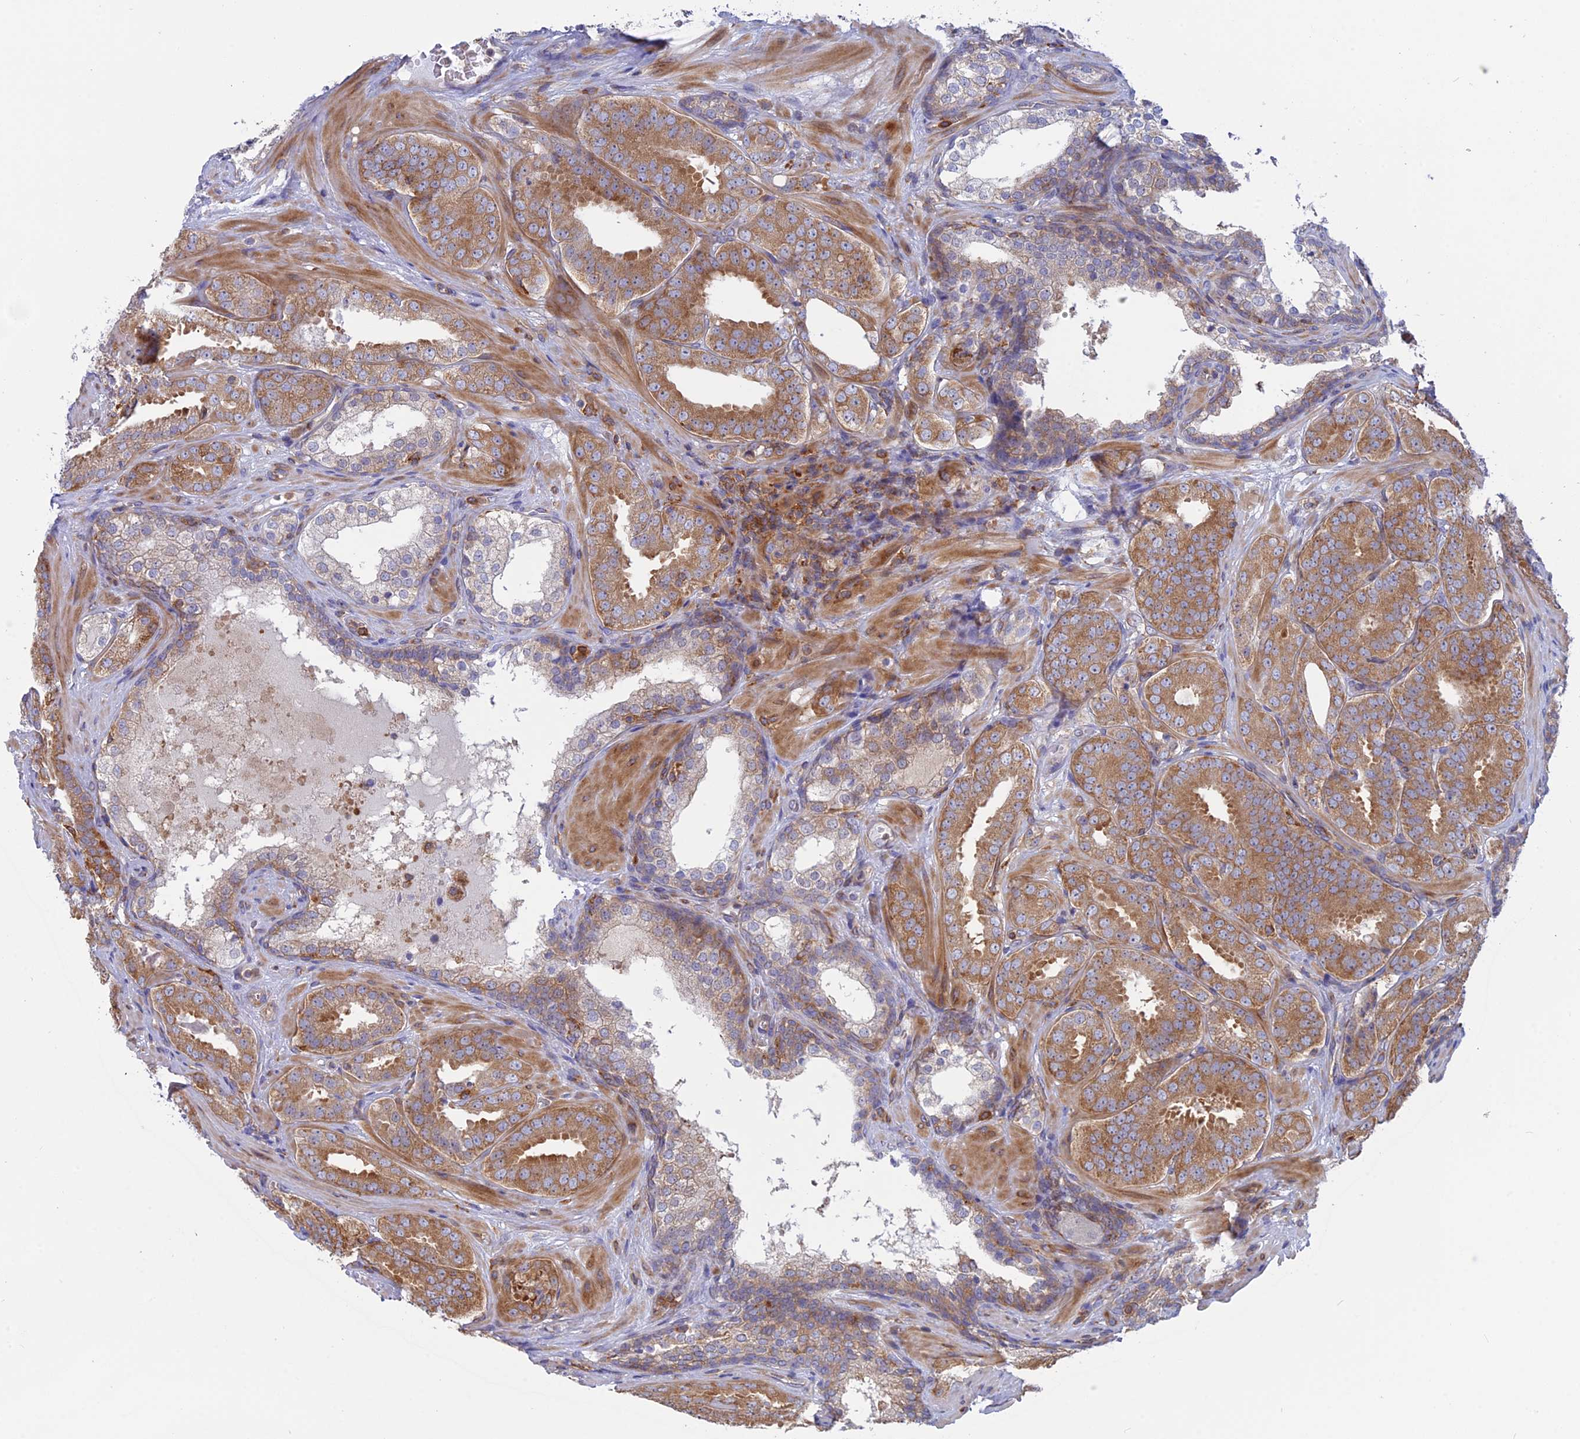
{"staining": {"intensity": "moderate", "quantity": ">75%", "location": "cytoplasmic/membranous"}, "tissue": "prostate cancer", "cell_type": "Tumor cells", "image_type": "cancer", "snomed": [{"axis": "morphology", "description": "Adenocarcinoma, High grade"}, {"axis": "topography", "description": "Prostate"}], "caption": "The histopathology image exhibits immunohistochemical staining of prostate cancer (high-grade adenocarcinoma). There is moderate cytoplasmic/membranous staining is appreciated in approximately >75% of tumor cells.", "gene": "GMIP", "patient": {"sex": "male", "age": 63}}